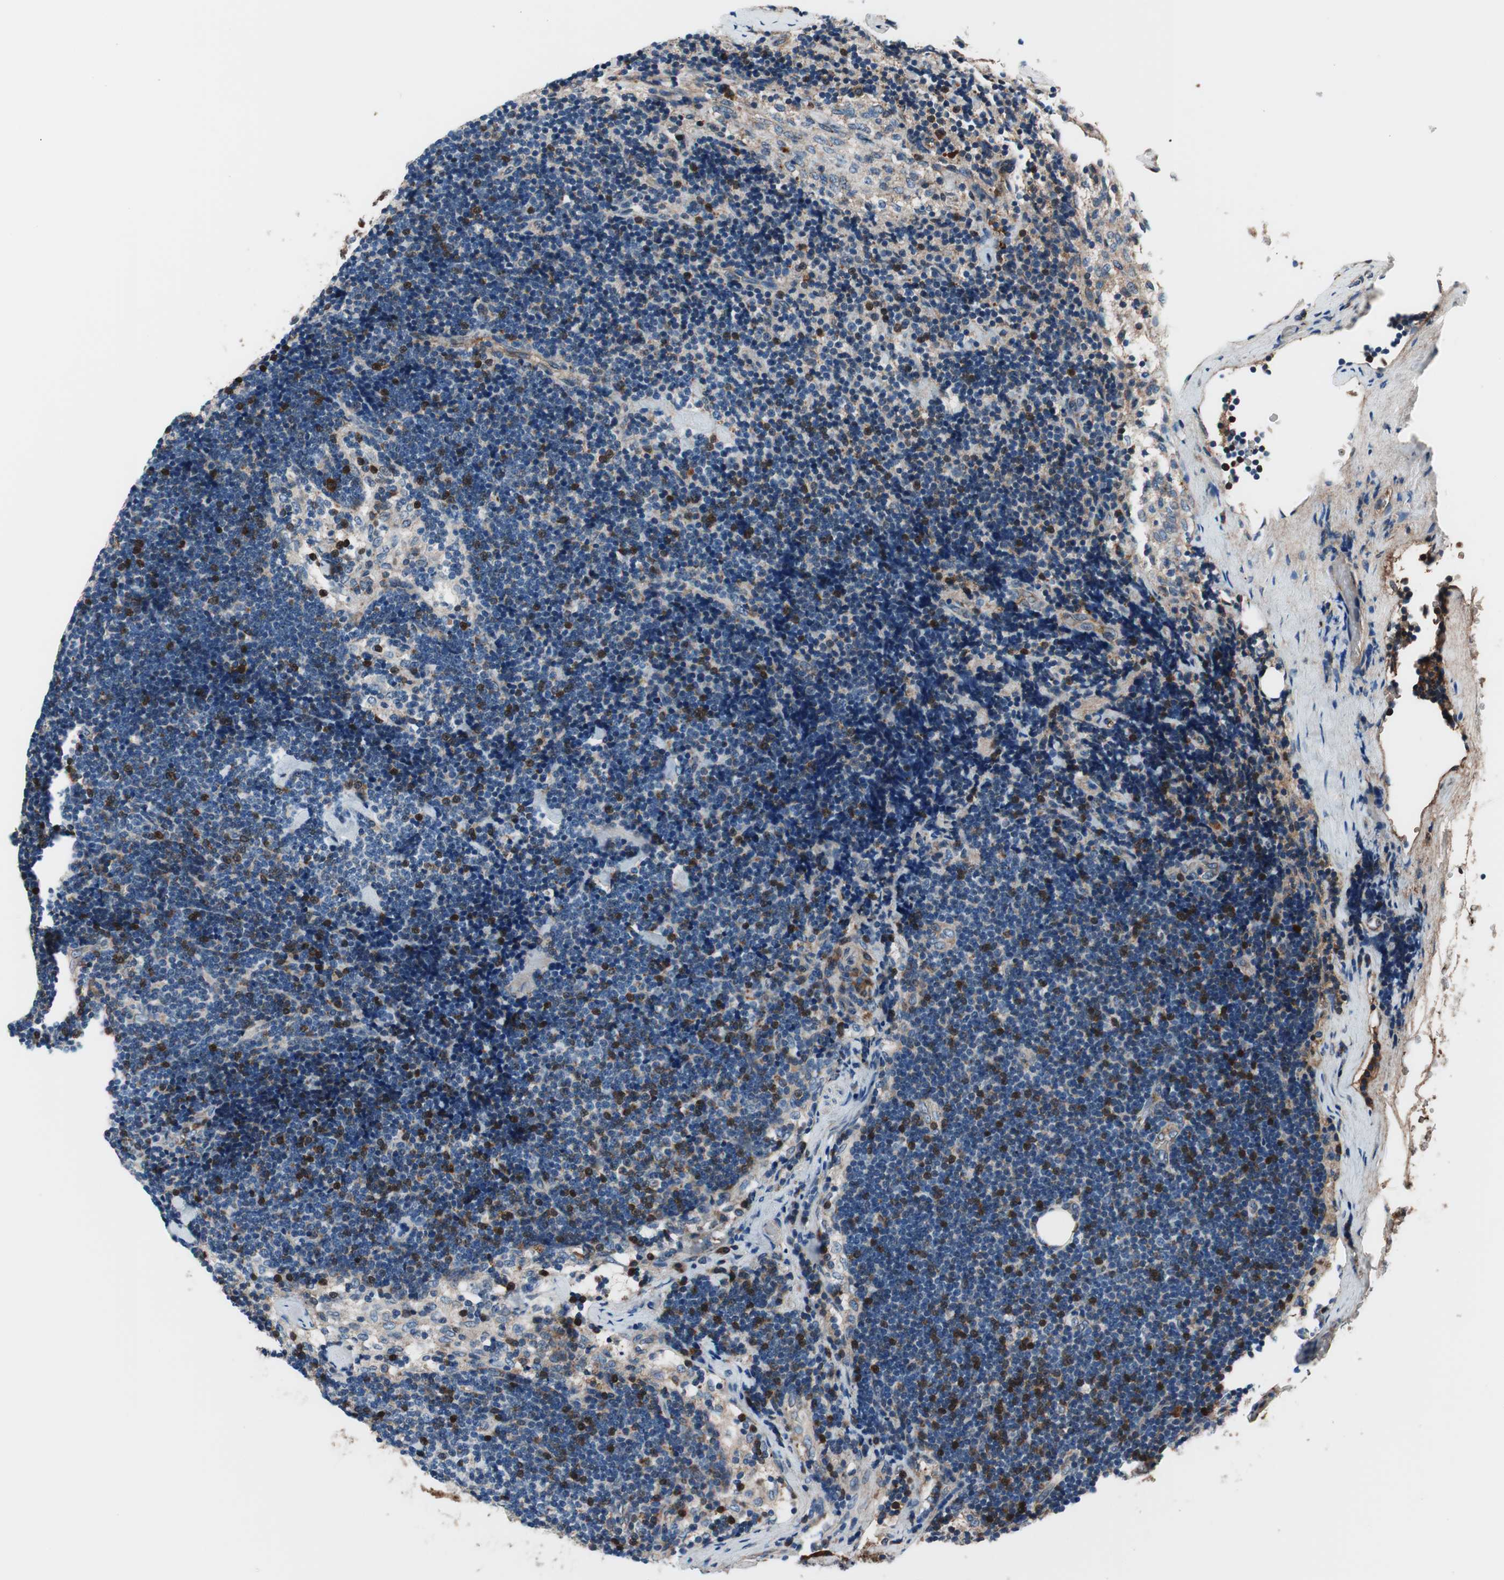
{"staining": {"intensity": "moderate", "quantity": "<25%", "location": "cytoplasmic/membranous,nuclear"}, "tissue": "lymph node", "cell_type": "Germinal center cells", "image_type": "normal", "snomed": [{"axis": "morphology", "description": "Normal tissue, NOS"}, {"axis": "topography", "description": "Lymph node"}], "caption": "Benign lymph node displays moderate cytoplasmic/membranous,nuclear positivity in about <25% of germinal center cells, visualized by immunohistochemistry. Using DAB (3,3'-diaminobenzidine) (brown) and hematoxylin (blue) stains, captured at high magnification using brightfield microscopy.", "gene": "PRDX2", "patient": {"sex": "male", "age": 63}}